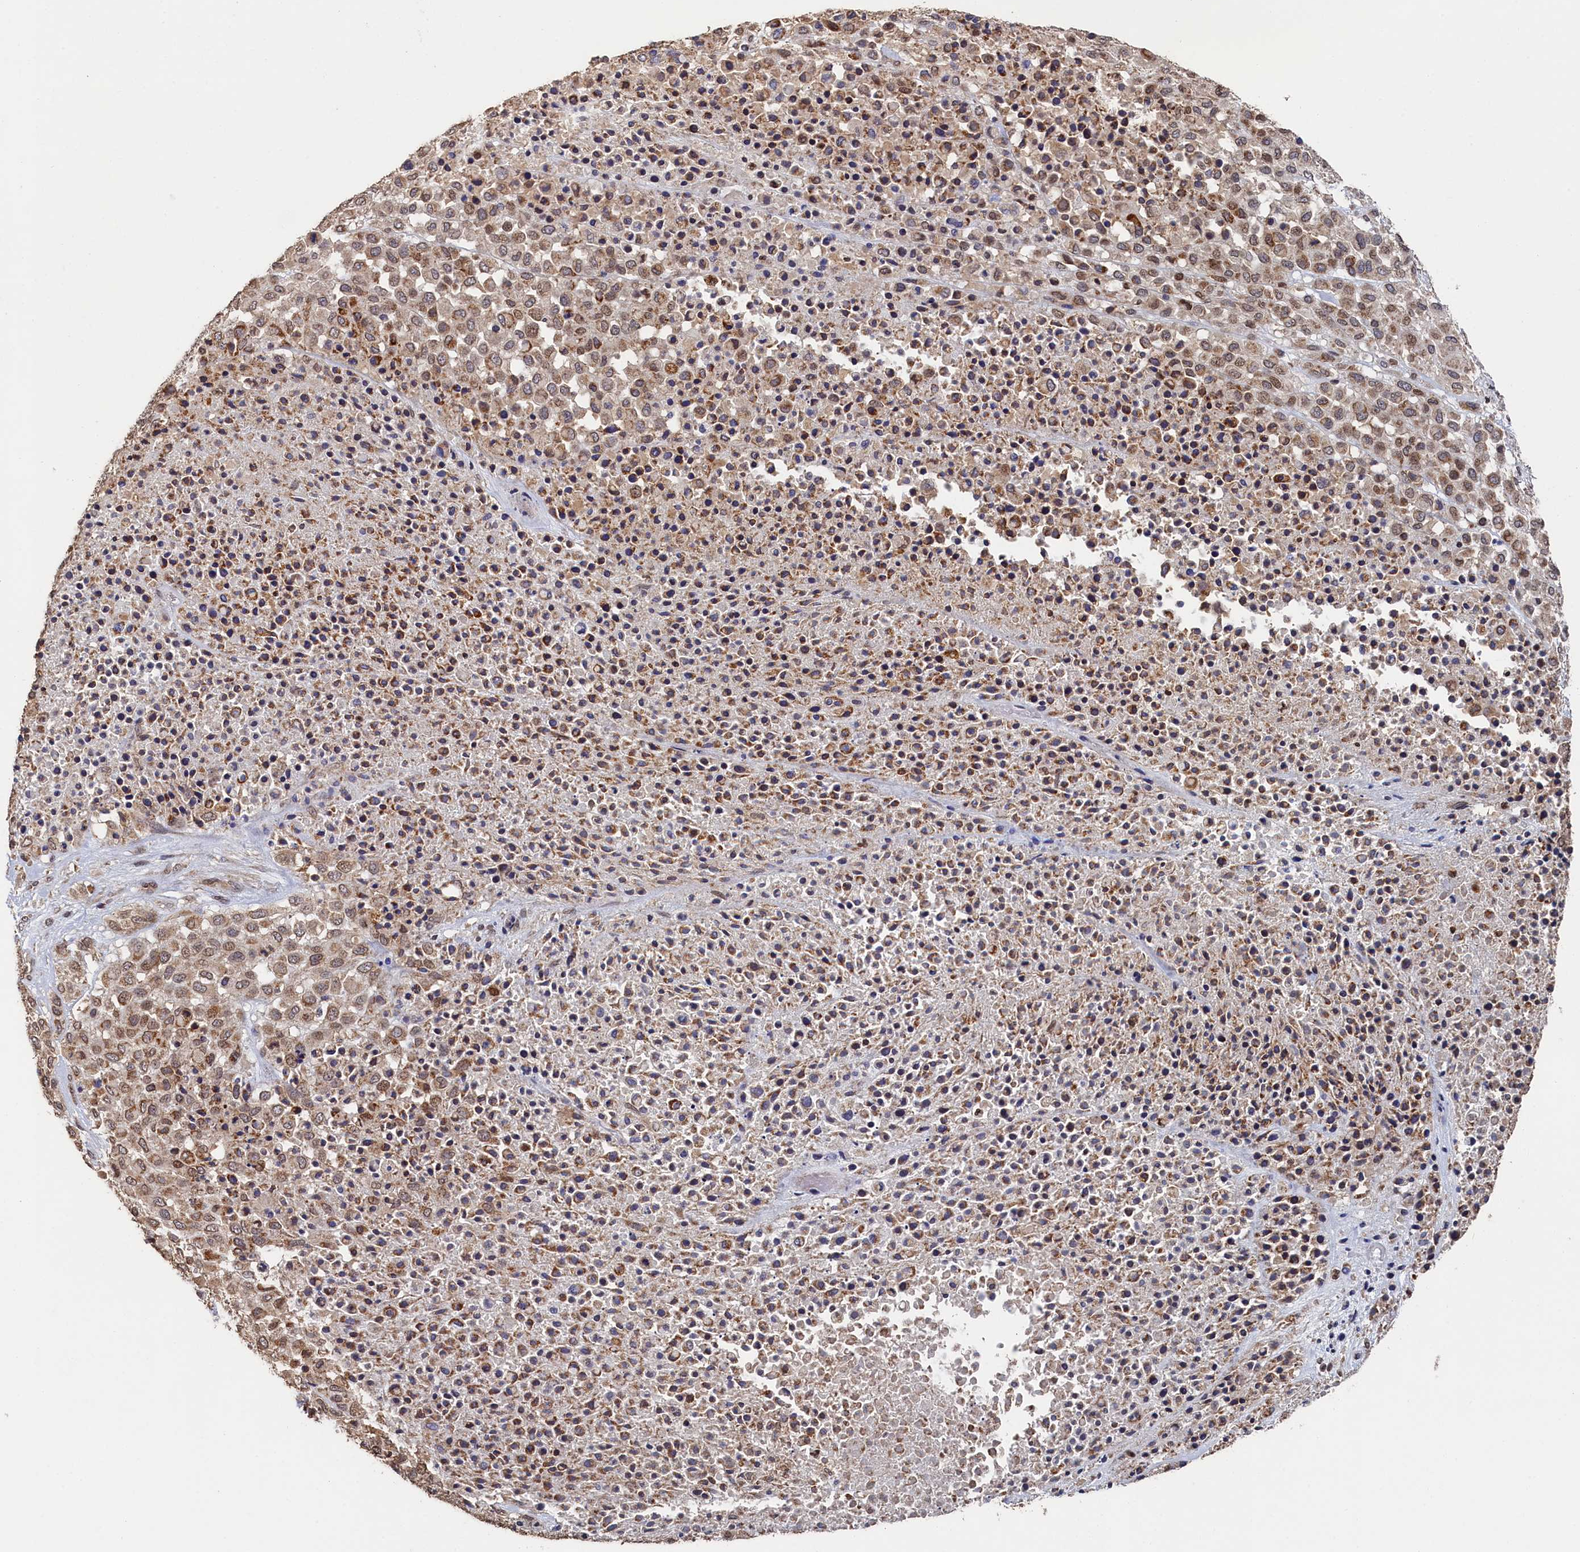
{"staining": {"intensity": "moderate", "quantity": "25%-75%", "location": "cytoplasmic/membranous,nuclear"}, "tissue": "melanoma", "cell_type": "Tumor cells", "image_type": "cancer", "snomed": [{"axis": "morphology", "description": "Malignant melanoma, Metastatic site"}, {"axis": "topography", "description": "Skin"}], "caption": "Immunohistochemistry micrograph of malignant melanoma (metastatic site) stained for a protein (brown), which shows medium levels of moderate cytoplasmic/membranous and nuclear expression in about 25%-75% of tumor cells.", "gene": "ANKEF1", "patient": {"sex": "female", "age": 81}}